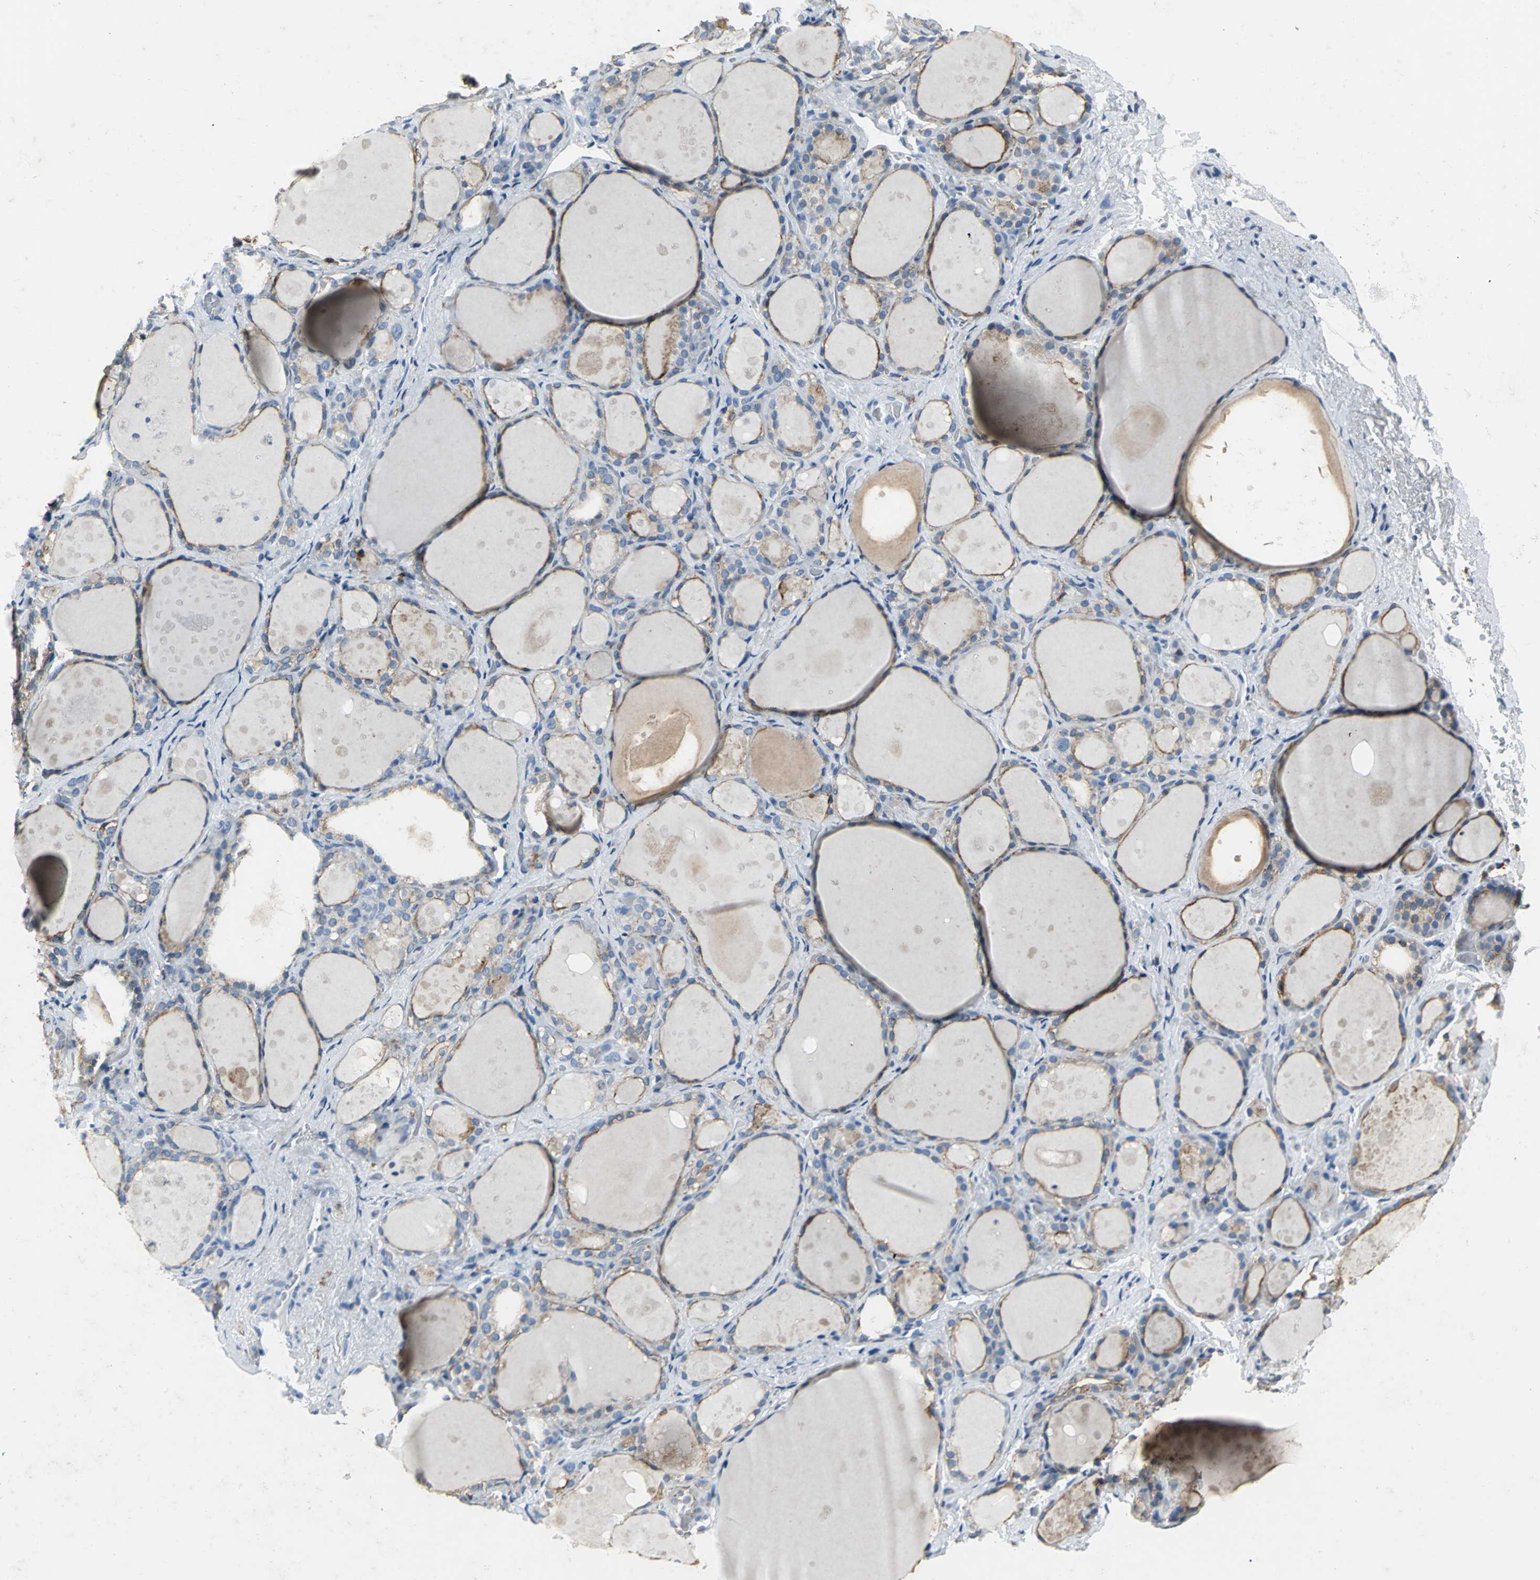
{"staining": {"intensity": "weak", "quantity": ">75%", "location": "cytoplasmic/membranous"}, "tissue": "thyroid gland", "cell_type": "Glandular cells", "image_type": "normal", "snomed": [{"axis": "morphology", "description": "Normal tissue, NOS"}, {"axis": "topography", "description": "Thyroid gland"}], "caption": "Human thyroid gland stained with a protein marker reveals weak staining in glandular cells.", "gene": "IQGAP2", "patient": {"sex": "female", "age": 75}}